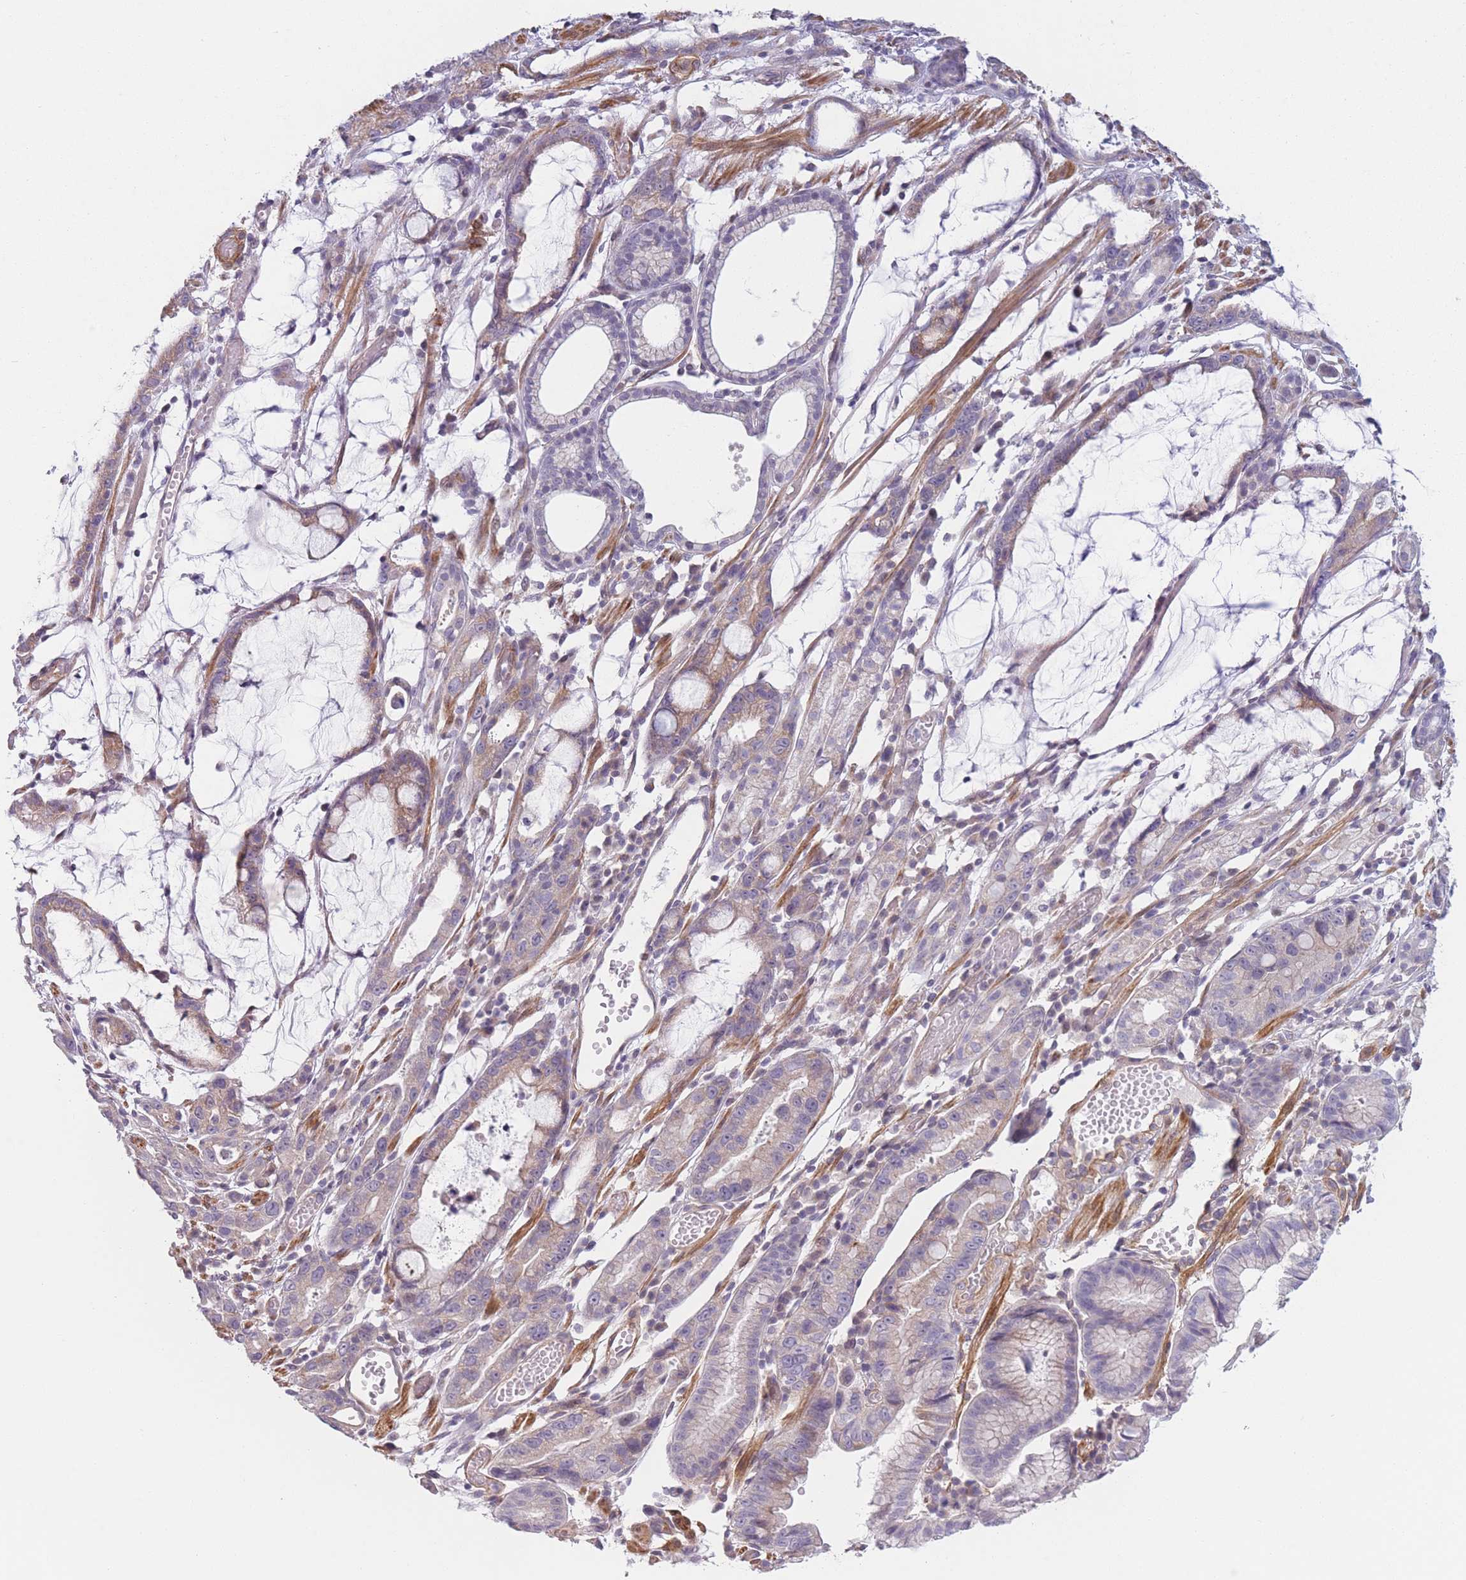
{"staining": {"intensity": "weak", "quantity": "25%-75%", "location": "cytoplasmic/membranous"}, "tissue": "stomach cancer", "cell_type": "Tumor cells", "image_type": "cancer", "snomed": [{"axis": "morphology", "description": "Adenocarcinoma, NOS"}, {"axis": "topography", "description": "Stomach"}], "caption": "Immunohistochemical staining of human stomach adenocarcinoma demonstrates weak cytoplasmic/membranous protein staining in approximately 25%-75% of tumor cells.", "gene": "SLC7A6", "patient": {"sex": "male", "age": 55}}